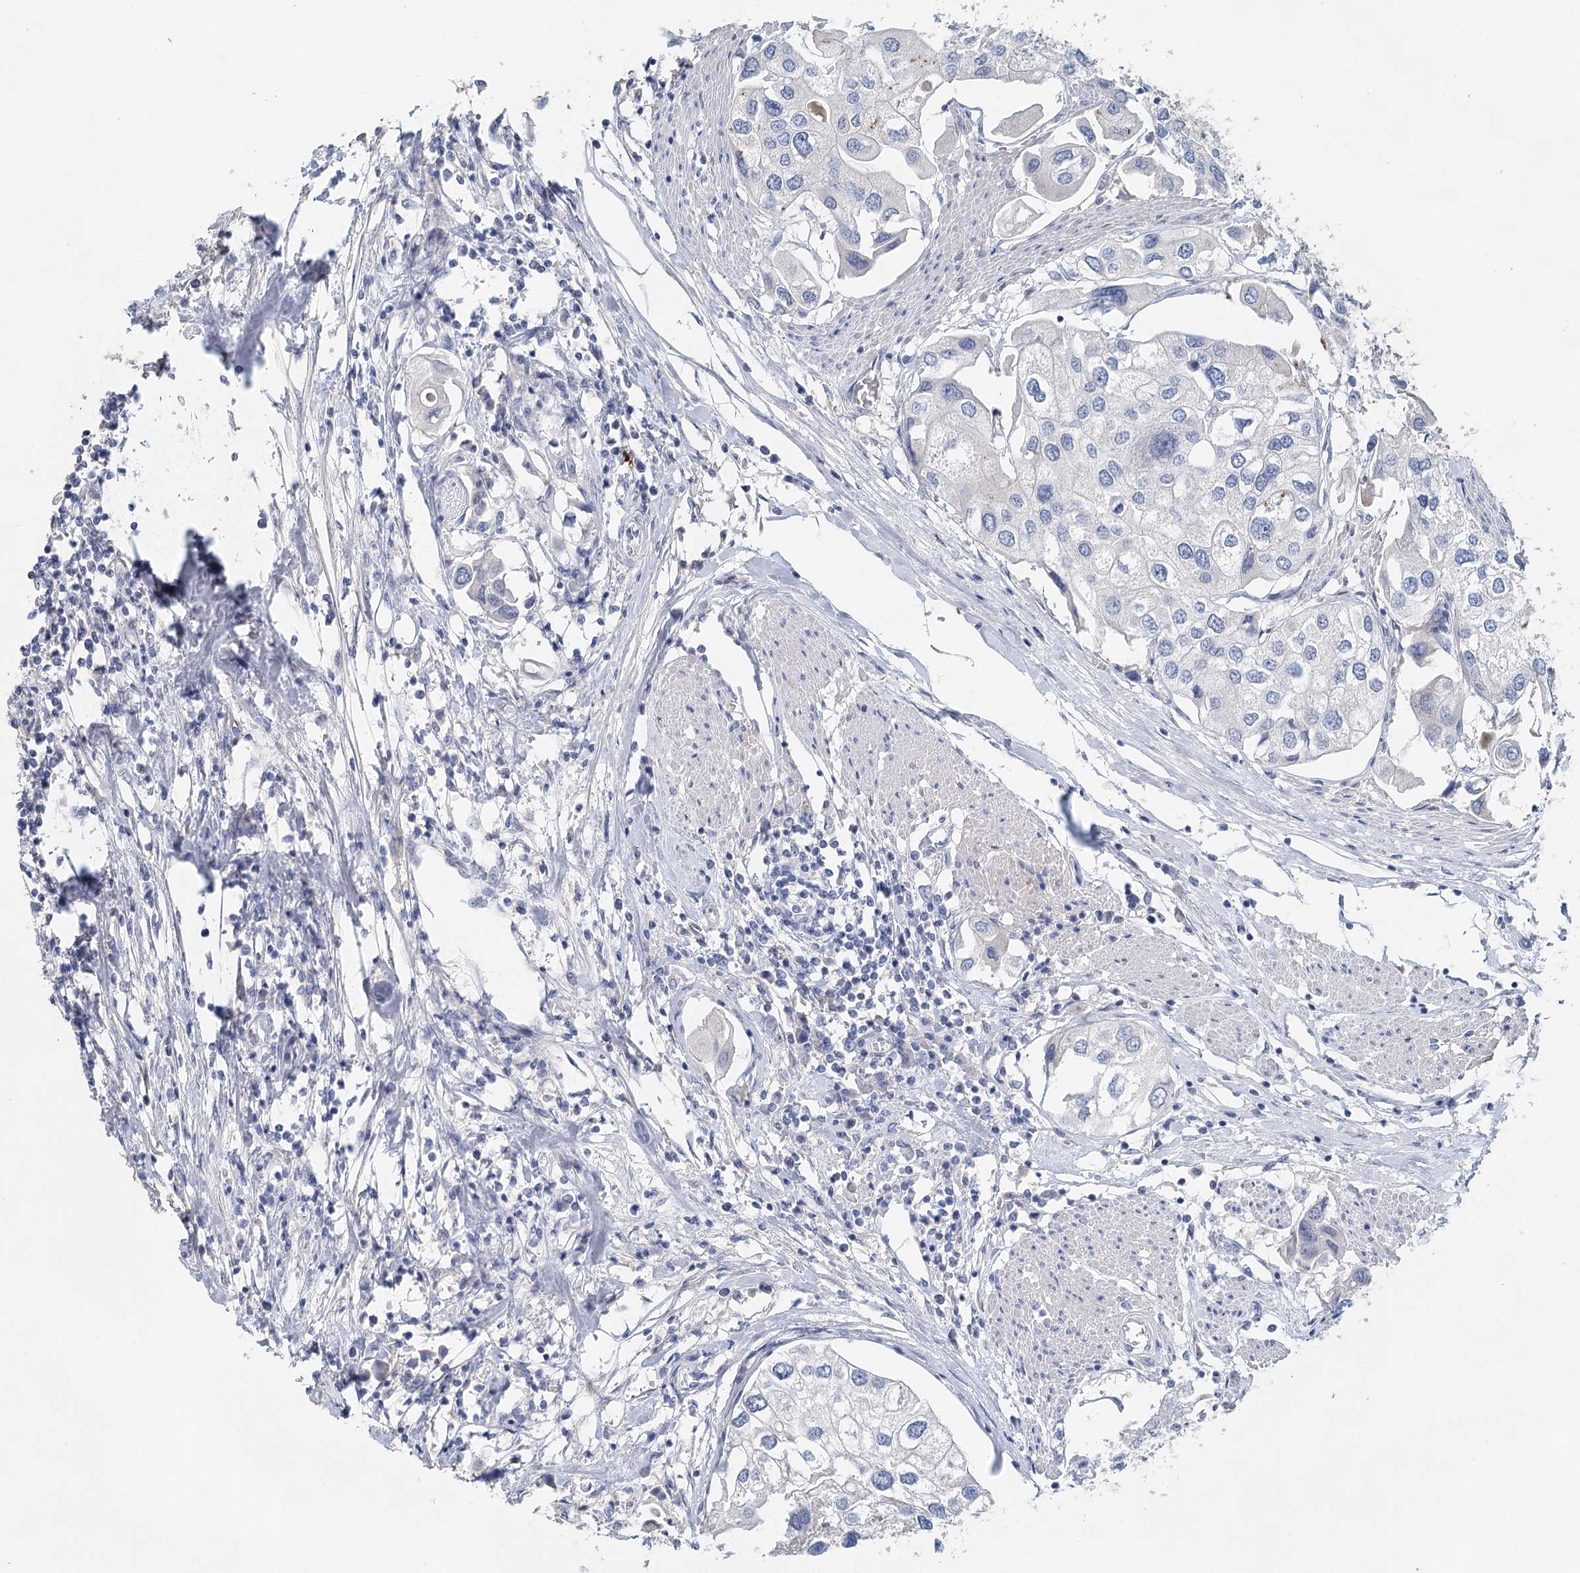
{"staining": {"intensity": "negative", "quantity": "none", "location": "none"}, "tissue": "urothelial cancer", "cell_type": "Tumor cells", "image_type": "cancer", "snomed": [{"axis": "morphology", "description": "Urothelial carcinoma, High grade"}, {"axis": "topography", "description": "Urinary bladder"}], "caption": "Image shows no protein expression in tumor cells of urothelial carcinoma (high-grade) tissue.", "gene": "MYL6B", "patient": {"sex": "male", "age": 64}}